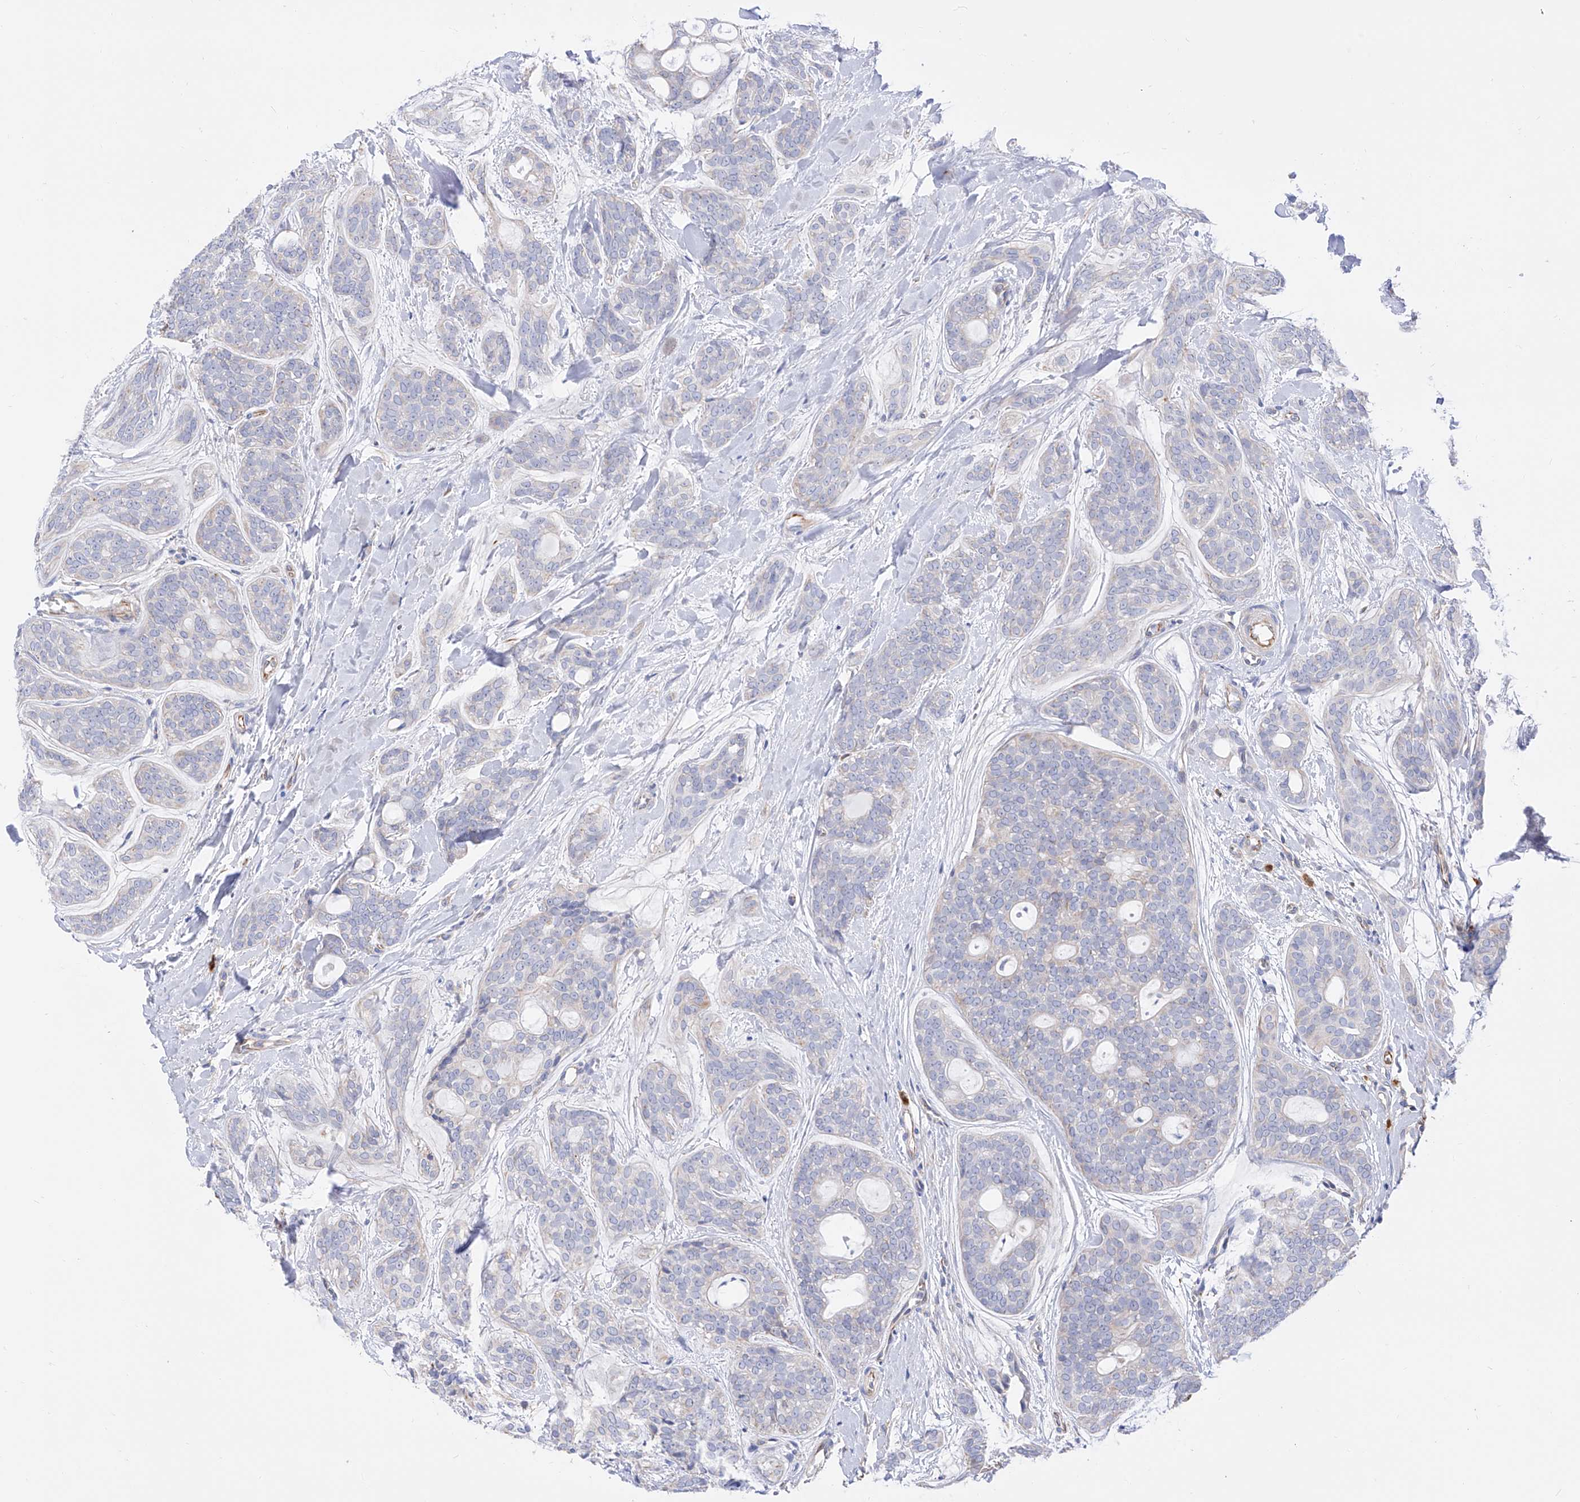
{"staining": {"intensity": "negative", "quantity": "none", "location": "none"}, "tissue": "head and neck cancer", "cell_type": "Tumor cells", "image_type": "cancer", "snomed": [{"axis": "morphology", "description": "Adenocarcinoma, NOS"}, {"axis": "topography", "description": "Head-Neck"}], "caption": "Tumor cells are negative for brown protein staining in adenocarcinoma (head and neck).", "gene": "FLG", "patient": {"sex": "male", "age": 66}}